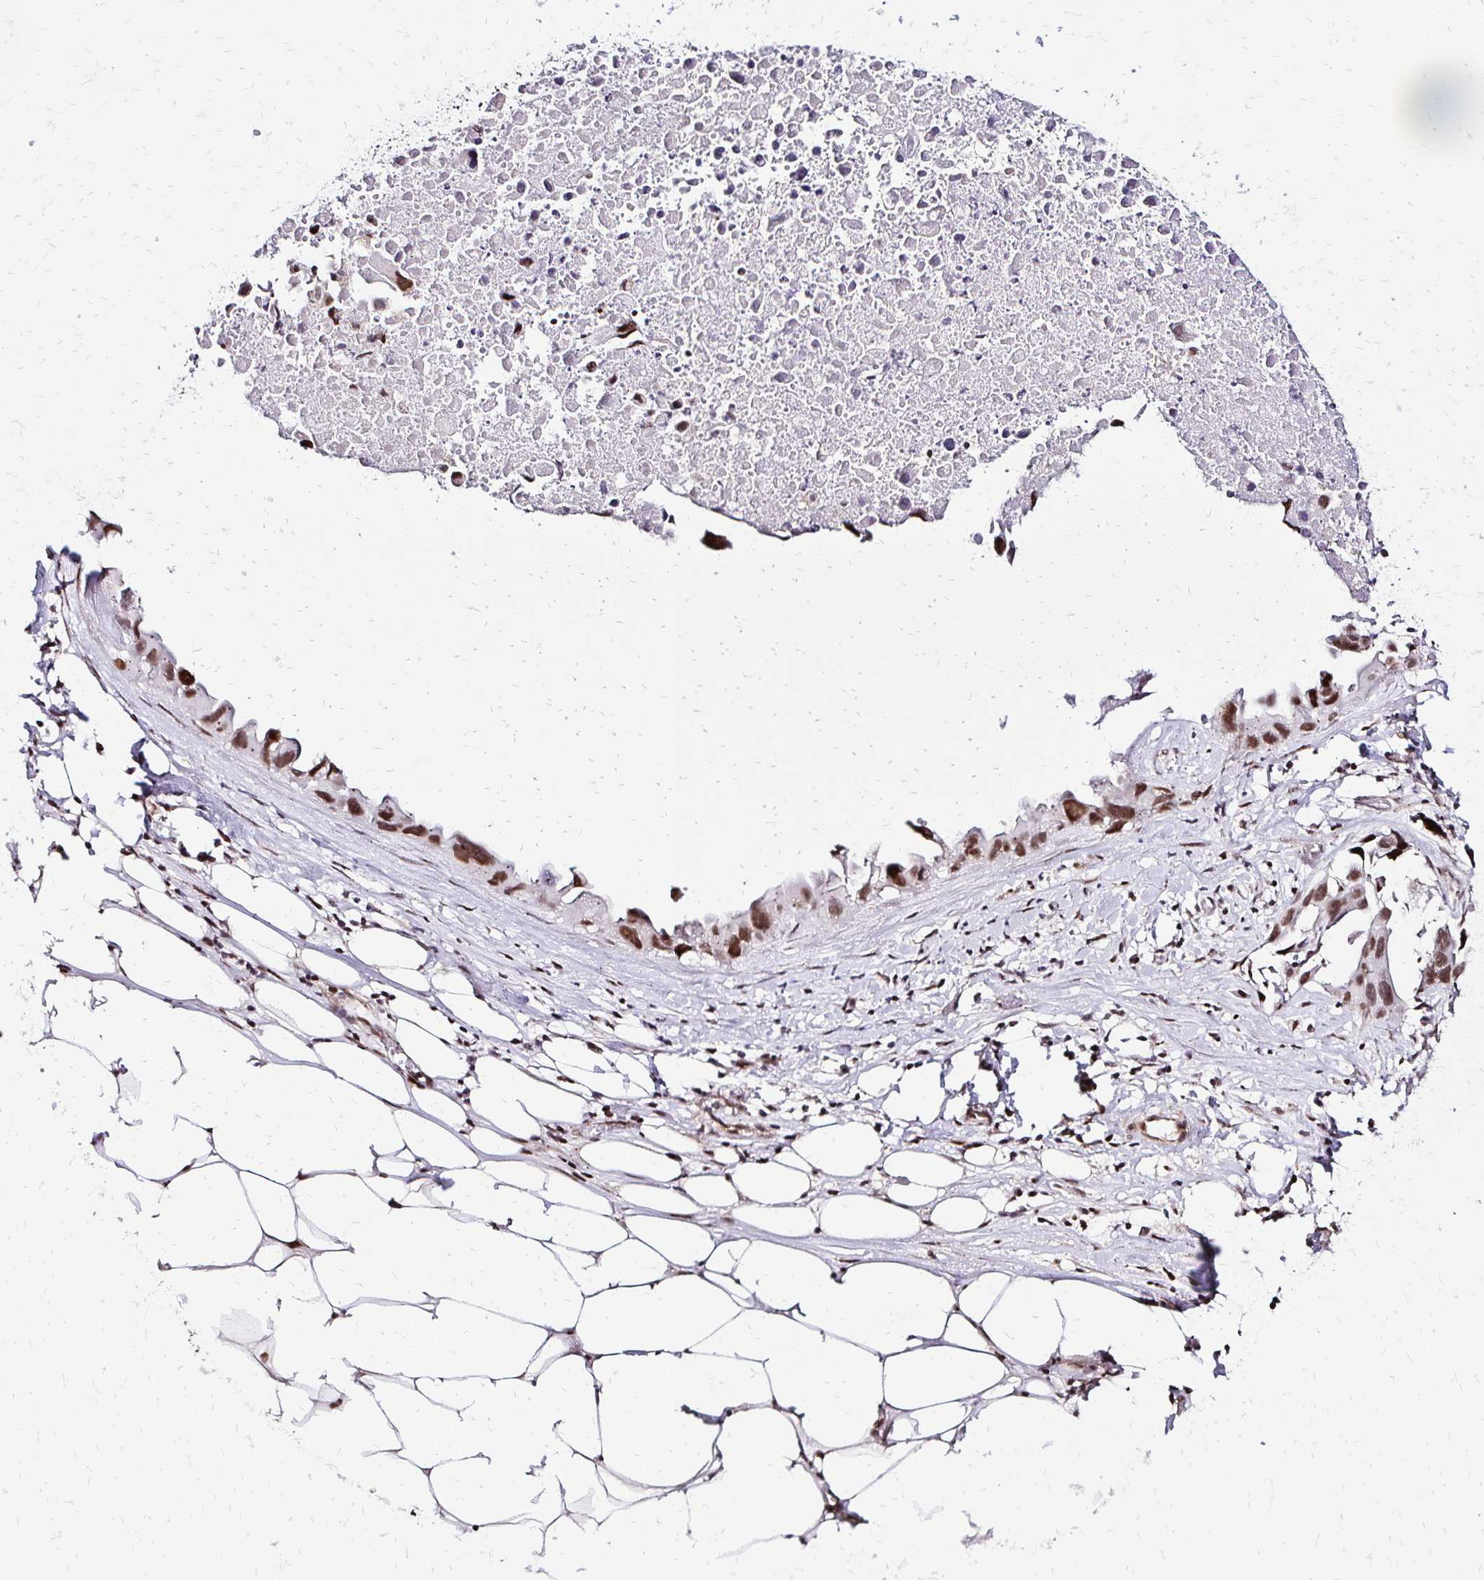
{"staining": {"intensity": "moderate", "quantity": ">75%", "location": "nuclear"}, "tissue": "lung cancer", "cell_type": "Tumor cells", "image_type": "cancer", "snomed": [{"axis": "morphology", "description": "Adenocarcinoma, NOS"}, {"axis": "topography", "description": "Lymph node"}, {"axis": "topography", "description": "Lung"}], "caption": "Immunohistochemical staining of human lung cancer (adenocarcinoma) reveals moderate nuclear protein expression in about >75% of tumor cells.", "gene": "TOB1", "patient": {"sex": "male", "age": 64}}